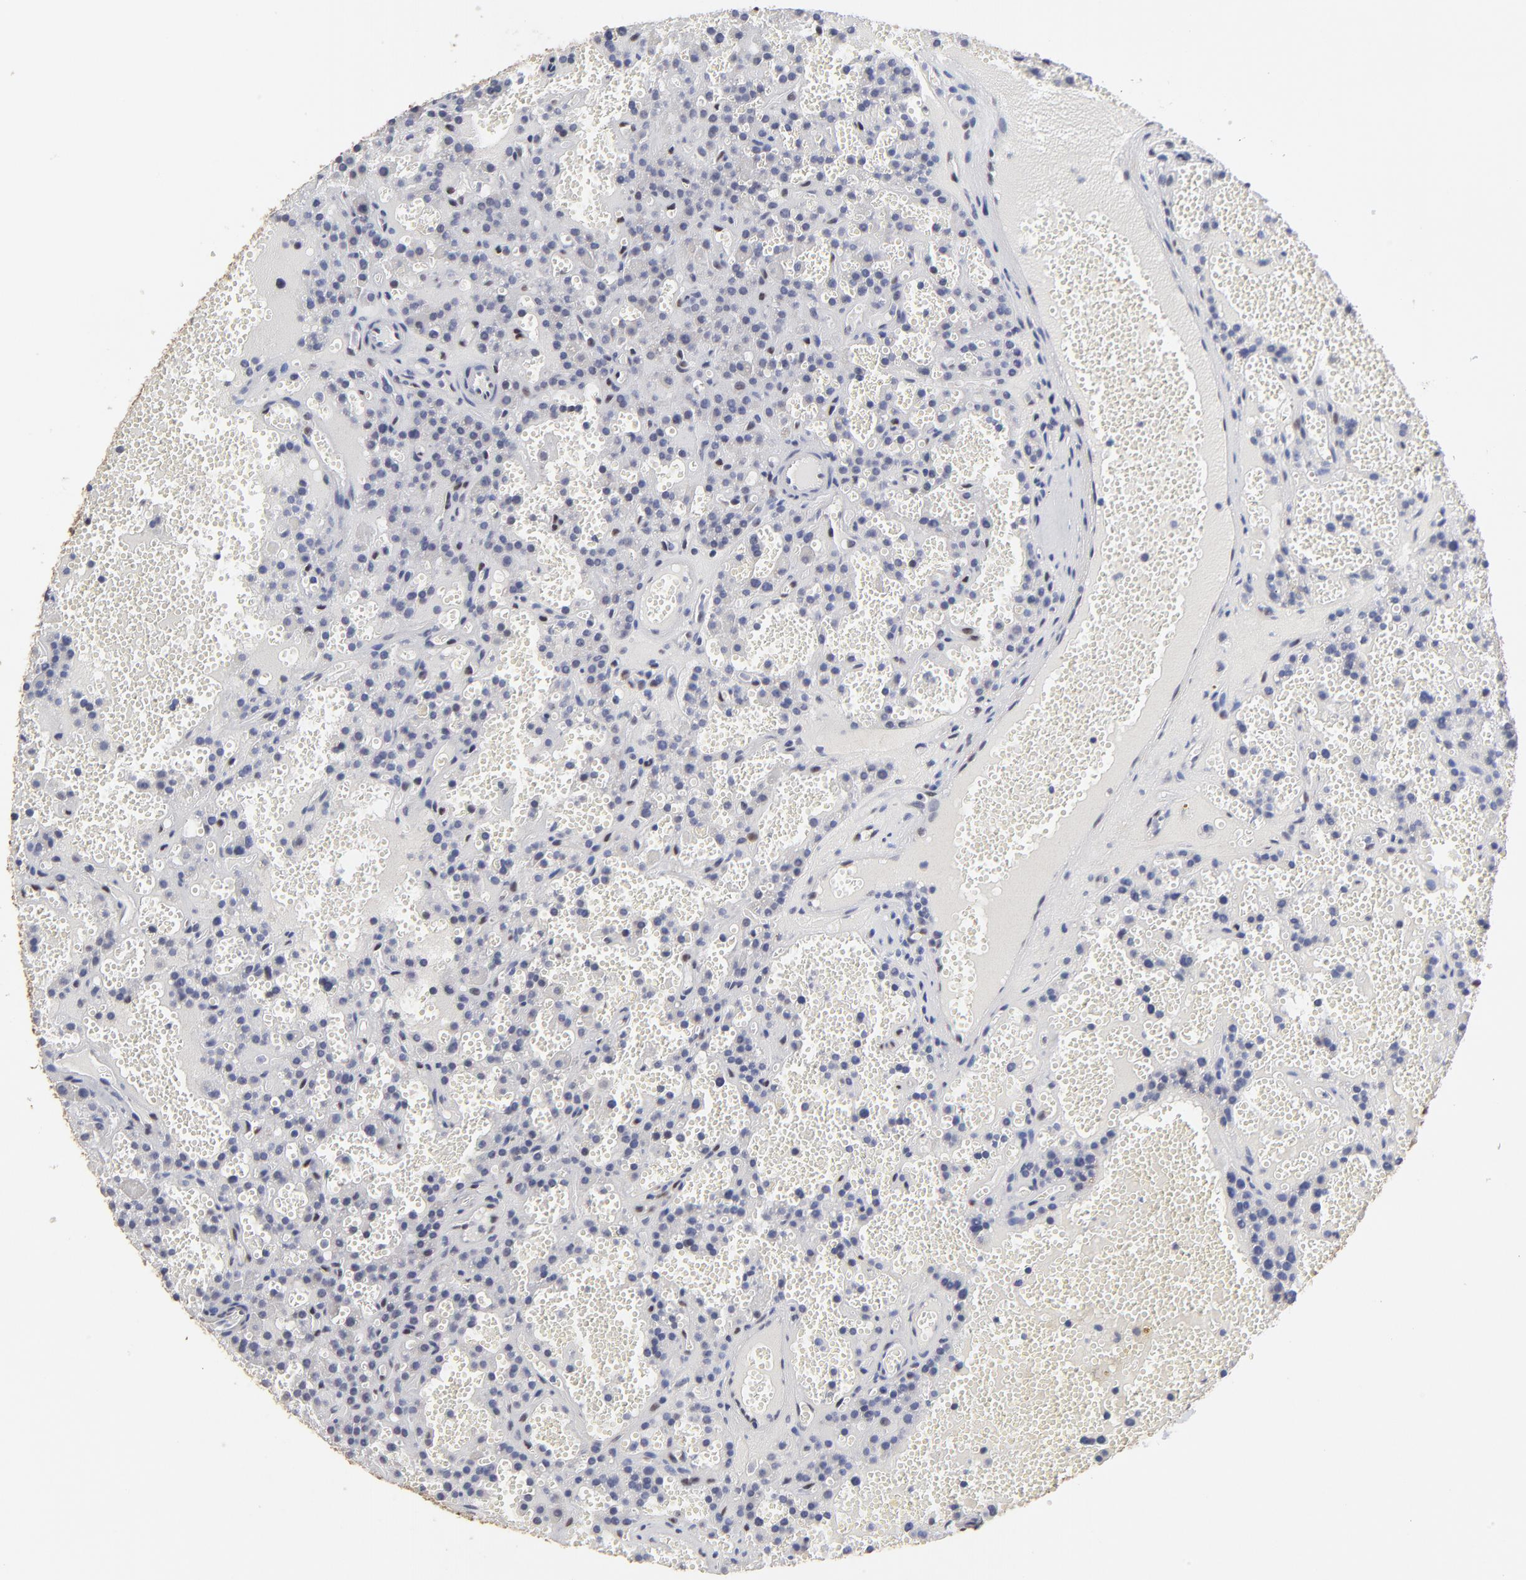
{"staining": {"intensity": "weak", "quantity": "<25%", "location": "nuclear"}, "tissue": "parathyroid gland", "cell_type": "Glandular cells", "image_type": "normal", "snomed": [{"axis": "morphology", "description": "Normal tissue, NOS"}, {"axis": "topography", "description": "Parathyroid gland"}], "caption": "This is an IHC image of normal parathyroid gland. There is no expression in glandular cells.", "gene": "DSN1", "patient": {"sex": "male", "age": 25}}